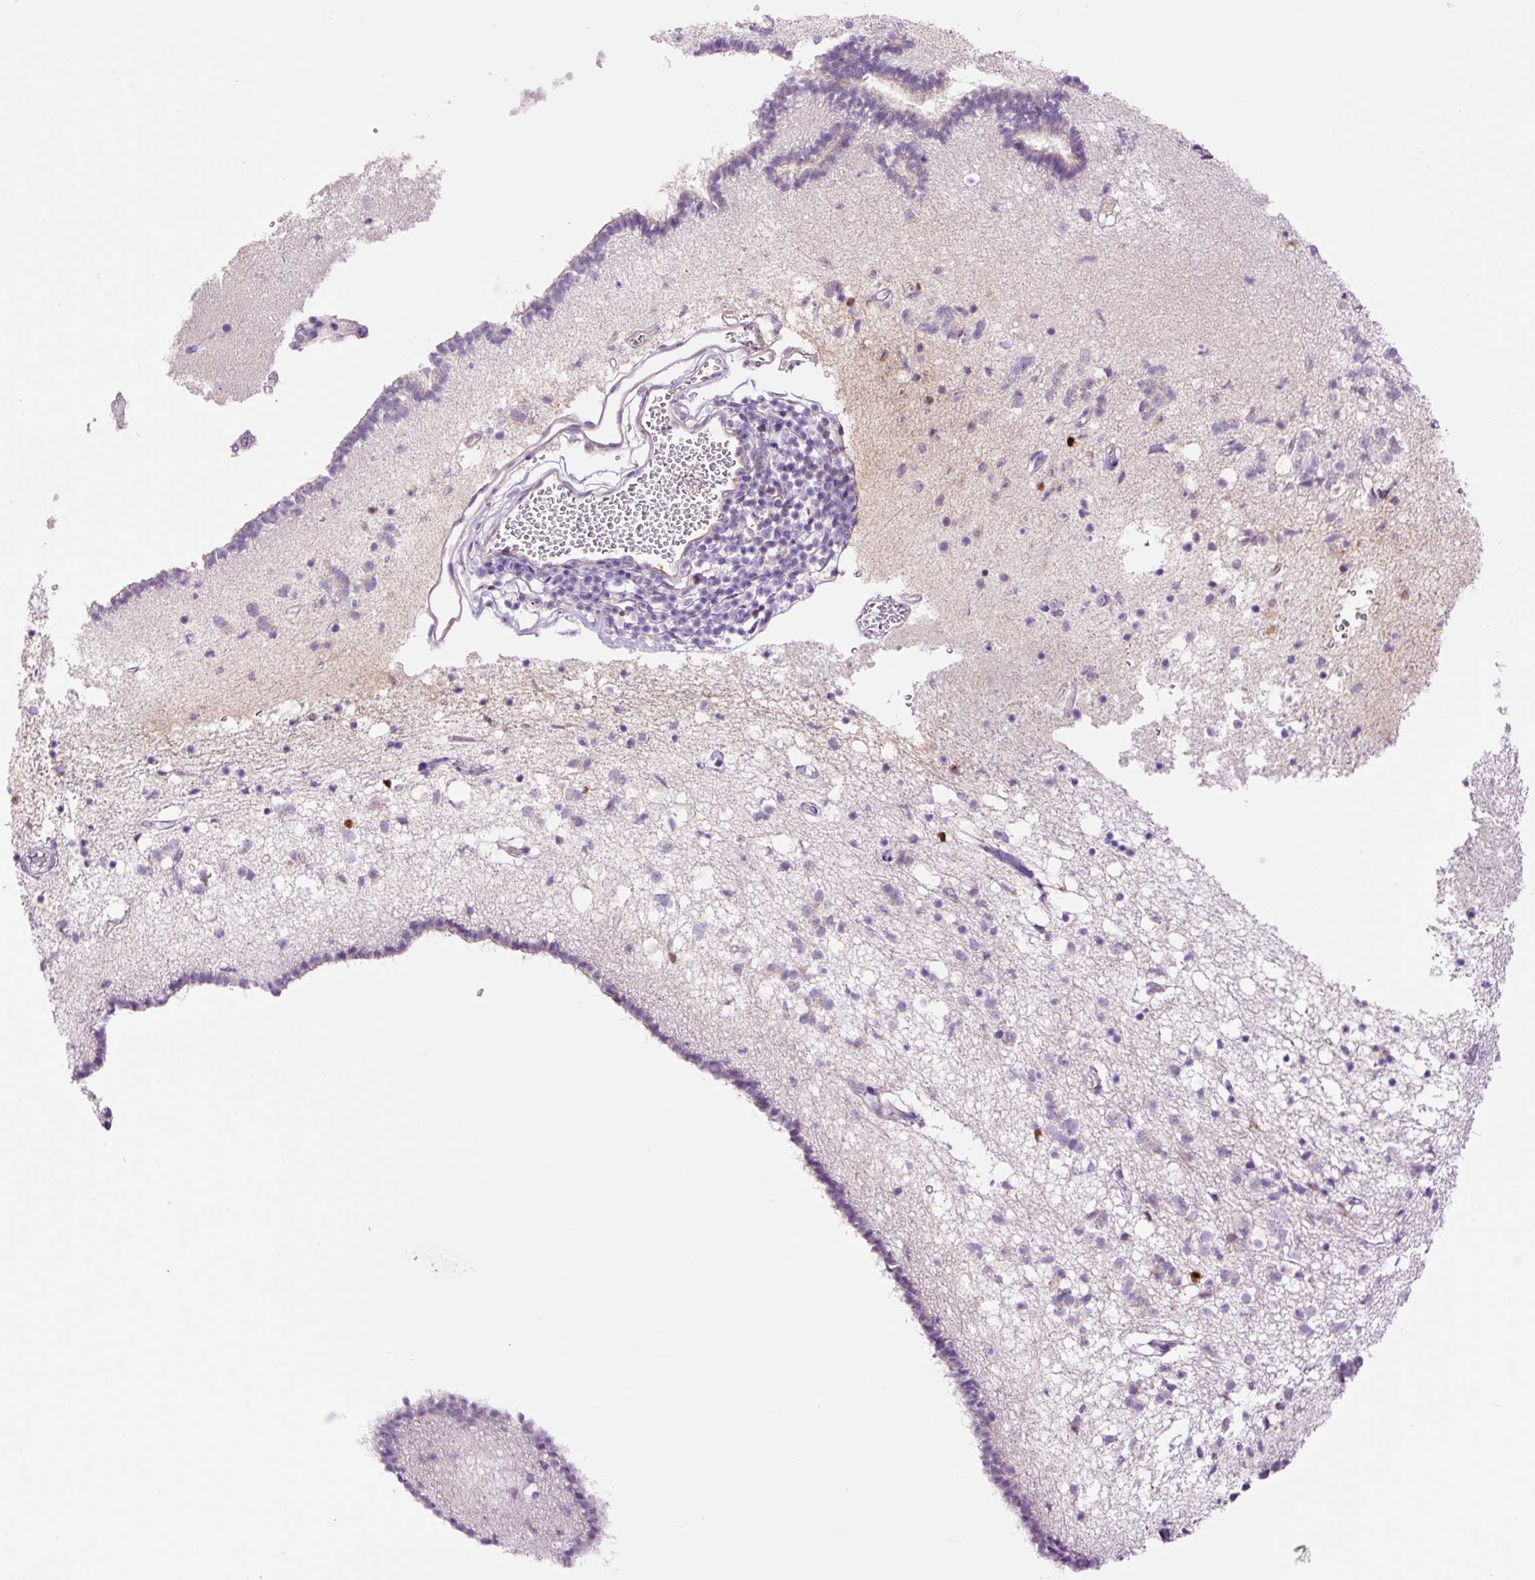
{"staining": {"intensity": "negative", "quantity": "none", "location": "none"}, "tissue": "caudate", "cell_type": "Glial cells", "image_type": "normal", "snomed": [{"axis": "morphology", "description": "Normal tissue, NOS"}, {"axis": "topography", "description": "Lateral ventricle wall"}], "caption": "This image is of normal caudate stained with immunohistochemistry to label a protein in brown with the nuclei are counter-stained blue. There is no staining in glial cells.", "gene": "DPPA4", "patient": {"sex": "male", "age": 58}}